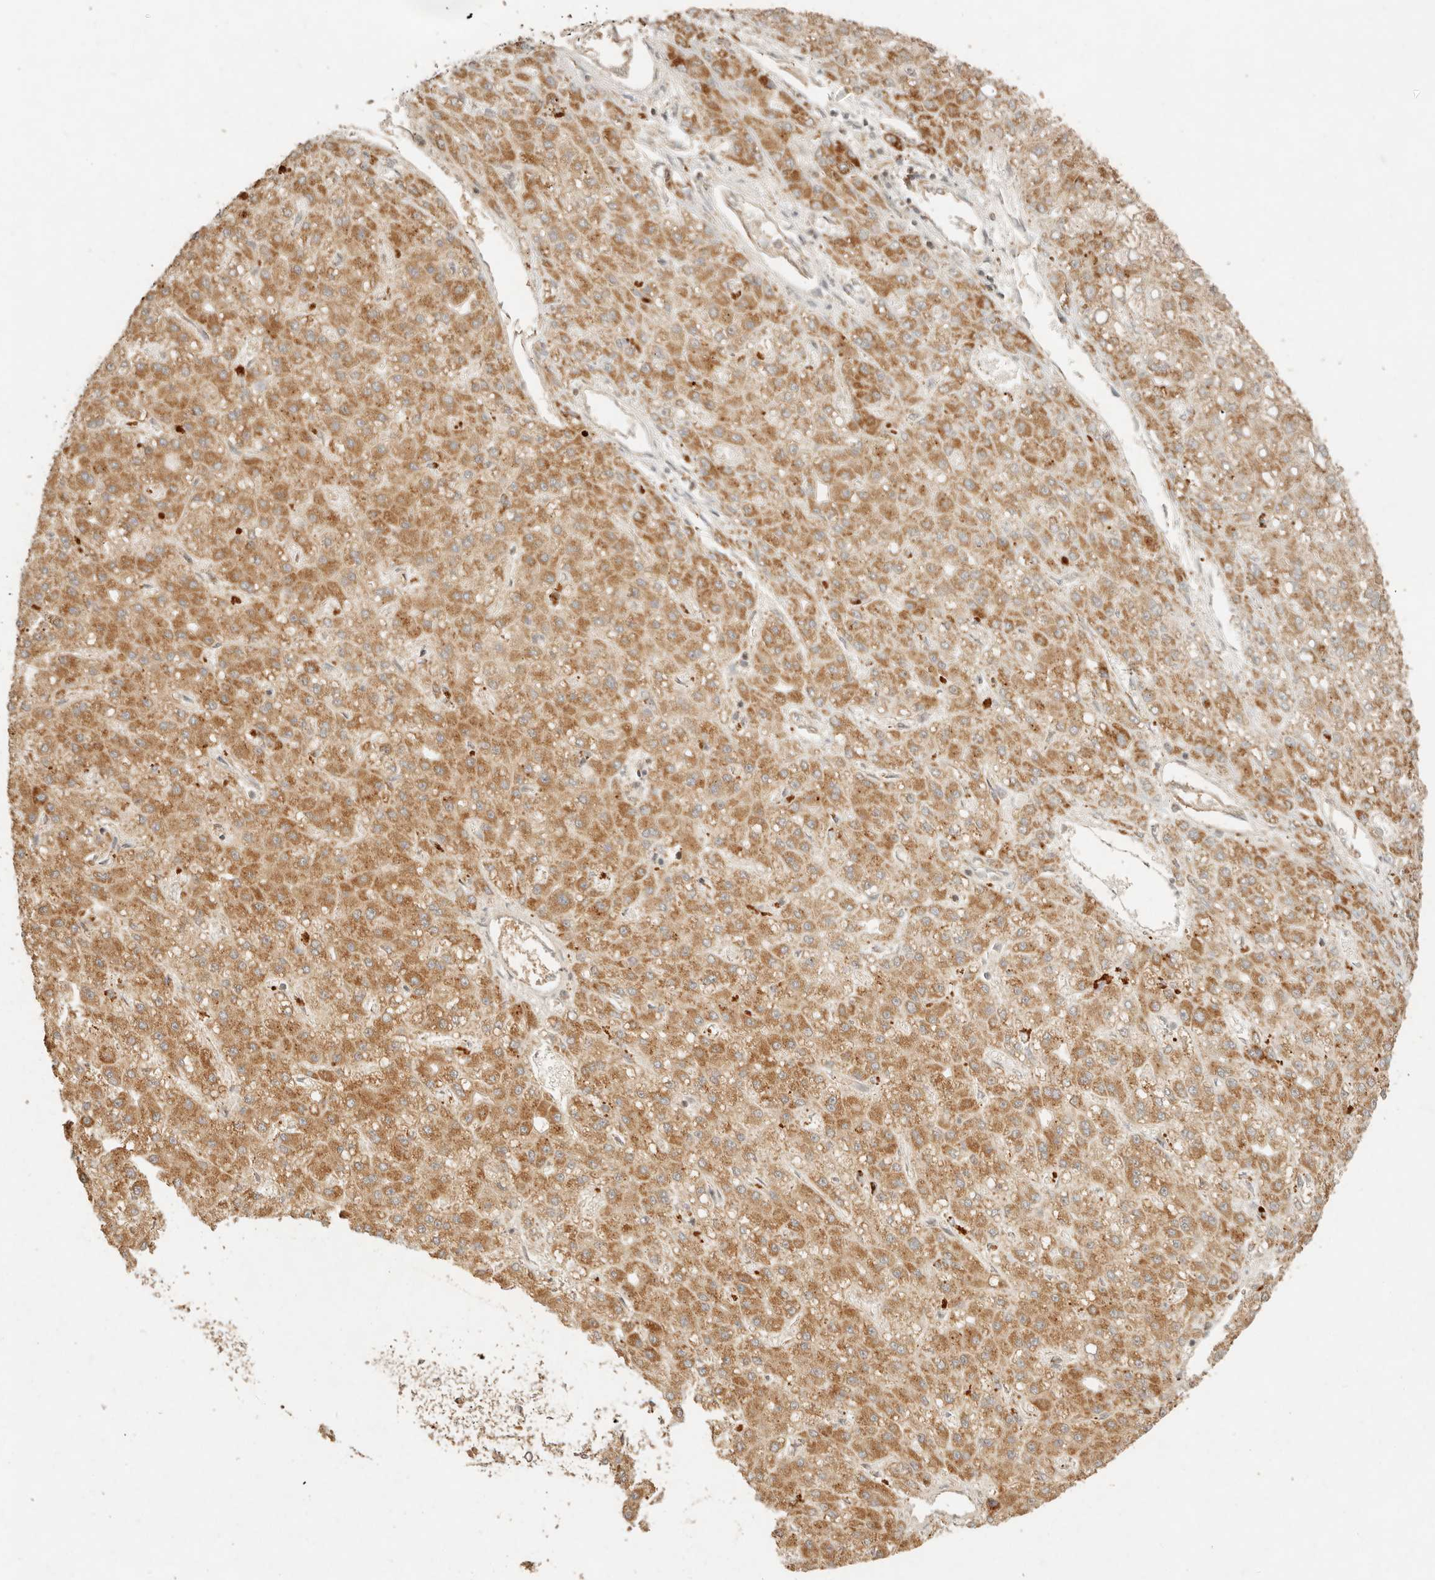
{"staining": {"intensity": "moderate", "quantity": ">75%", "location": "cytoplasmic/membranous"}, "tissue": "liver cancer", "cell_type": "Tumor cells", "image_type": "cancer", "snomed": [{"axis": "morphology", "description": "Carcinoma, Hepatocellular, NOS"}, {"axis": "topography", "description": "Liver"}], "caption": "Liver cancer tissue demonstrates moderate cytoplasmic/membranous expression in approximately >75% of tumor cells", "gene": "MRPL55", "patient": {"sex": "male", "age": 67}}